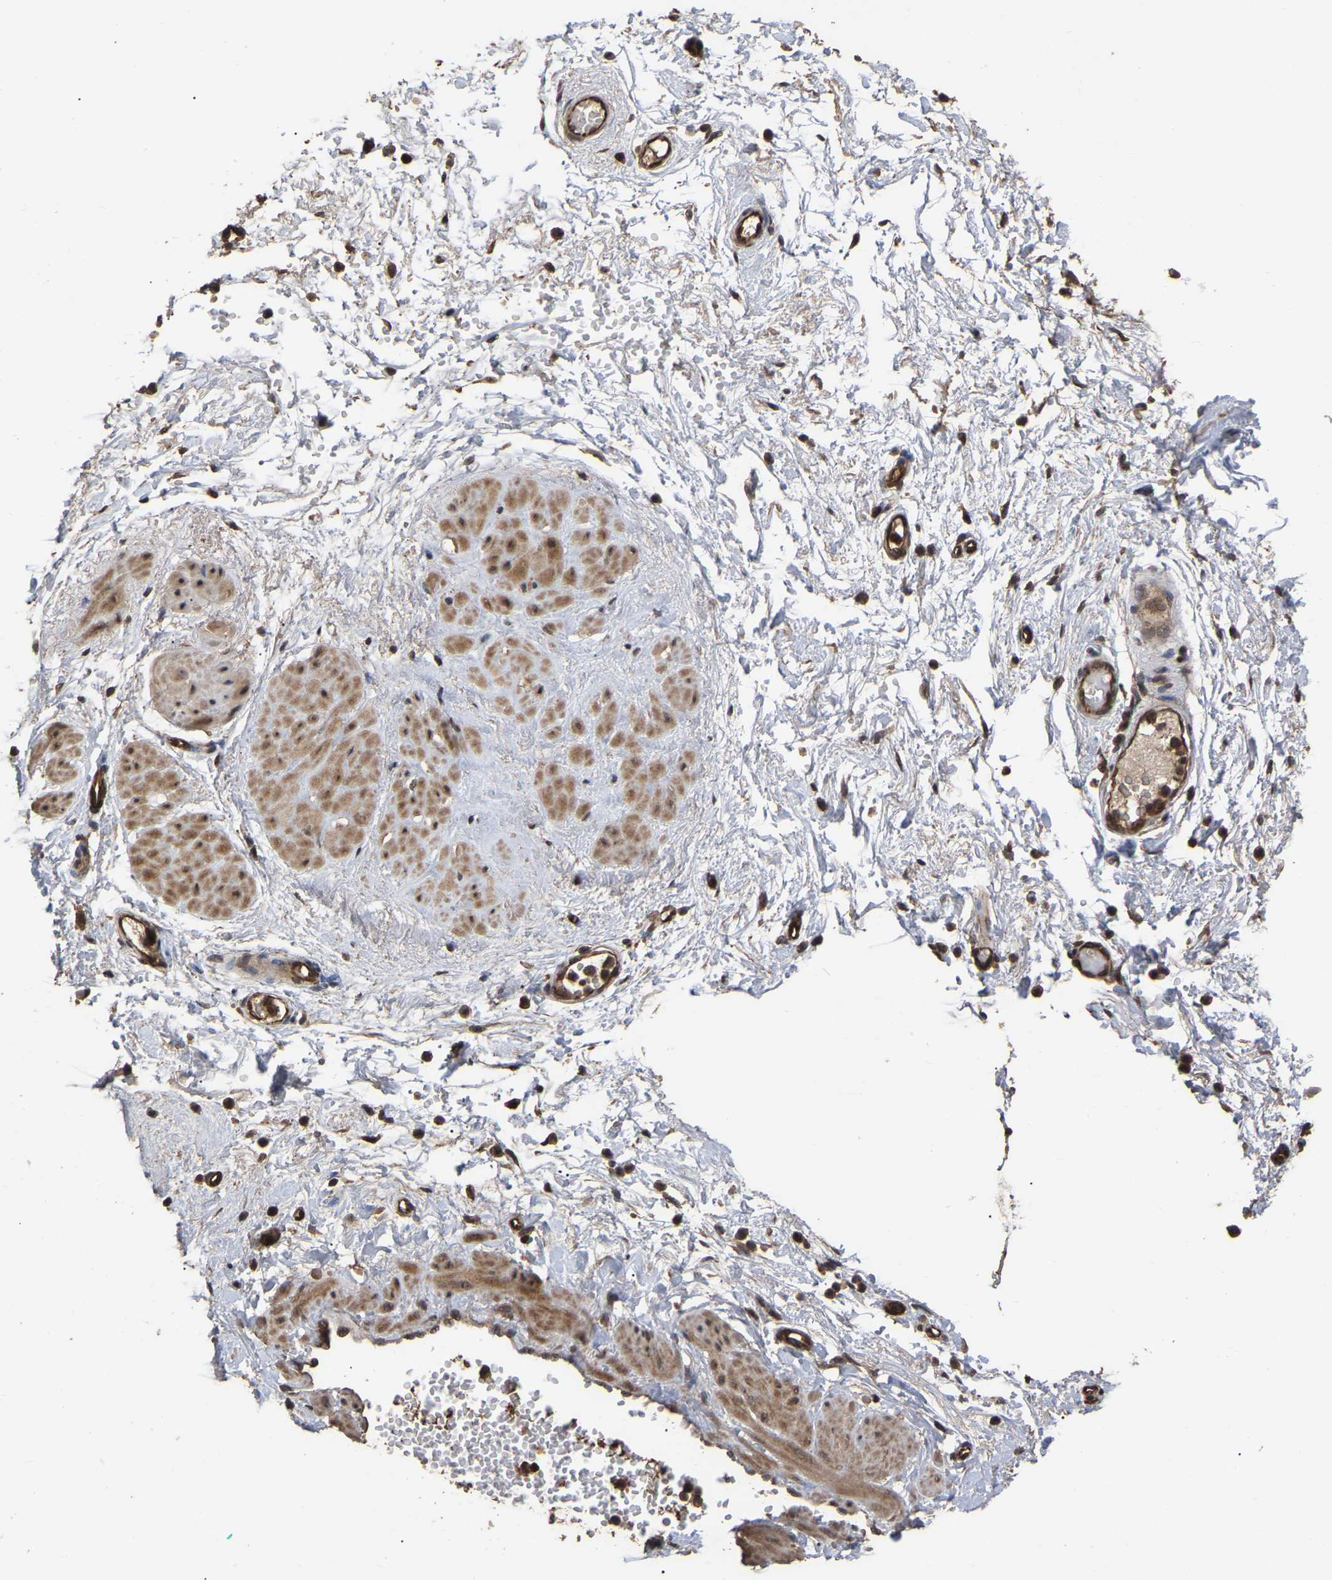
{"staining": {"intensity": "moderate", "quantity": ">75%", "location": "cytoplasmic/membranous"}, "tissue": "adipose tissue", "cell_type": "Adipocytes", "image_type": "normal", "snomed": [{"axis": "morphology", "description": "Normal tissue, NOS"}, {"axis": "topography", "description": "Soft tissue"}, {"axis": "topography", "description": "Vascular tissue"}], "caption": "Immunohistochemistry (IHC) micrograph of unremarkable adipose tissue stained for a protein (brown), which exhibits medium levels of moderate cytoplasmic/membranous staining in about >75% of adipocytes.", "gene": "FAM161B", "patient": {"sex": "female", "age": 35}}